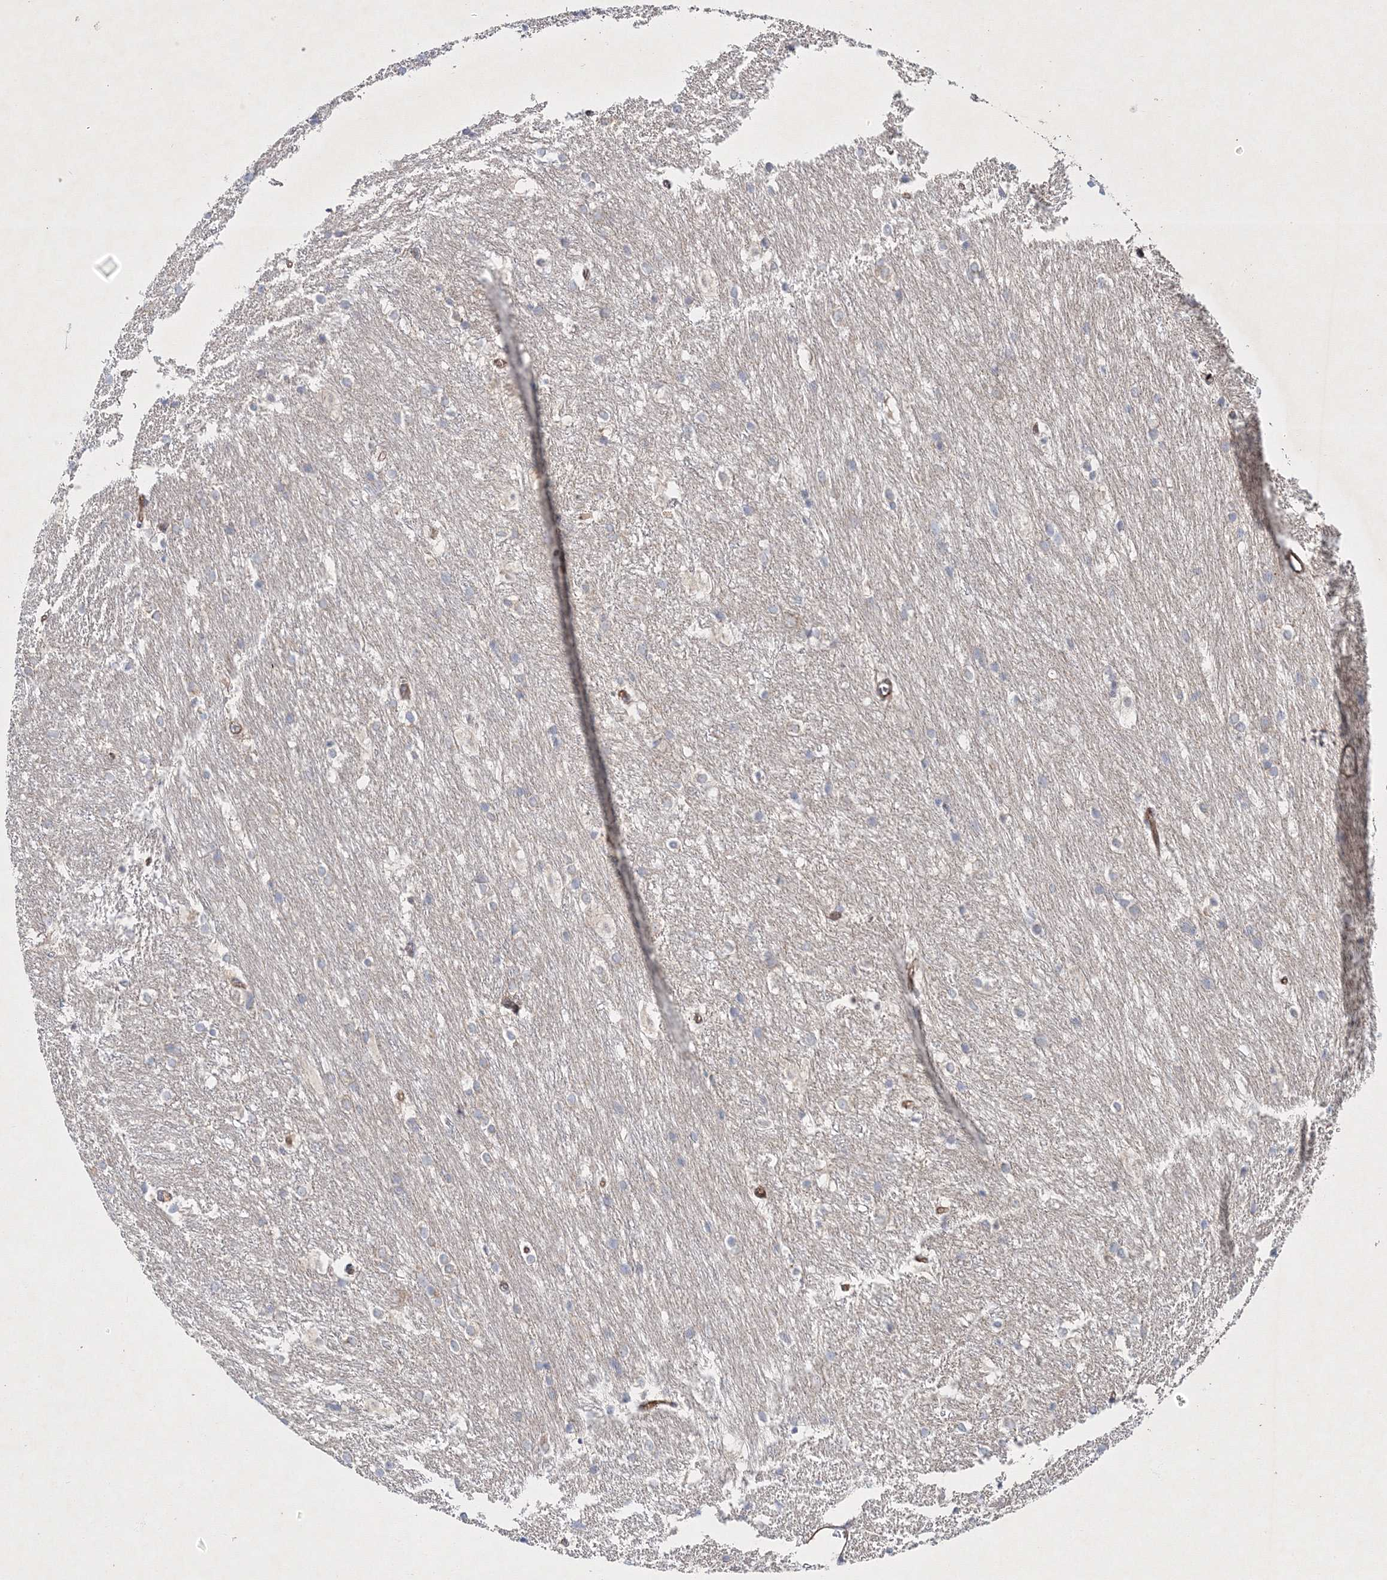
{"staining": {"intensity": "negative", "quantity": "none", "location": "none"}, "tissue": "caudate", "cell_type": "Glial cells", "image_type": "normal", "snomed": [{"axis": "morphology", "description": "Normal tissue, NOS"}, {"axis": "topography", "description": "Lateral ventricle wall"}], "caption": "A high-resolution histopathology image shows IHC staining of unremarkable caudate, which reveals no significant positivity in glial cells. (Immunohistochemistry, brightfield microscopy, high magnification).", "gene": "ZFYVE16", "patient": {"sex": "female", "age": 19}}